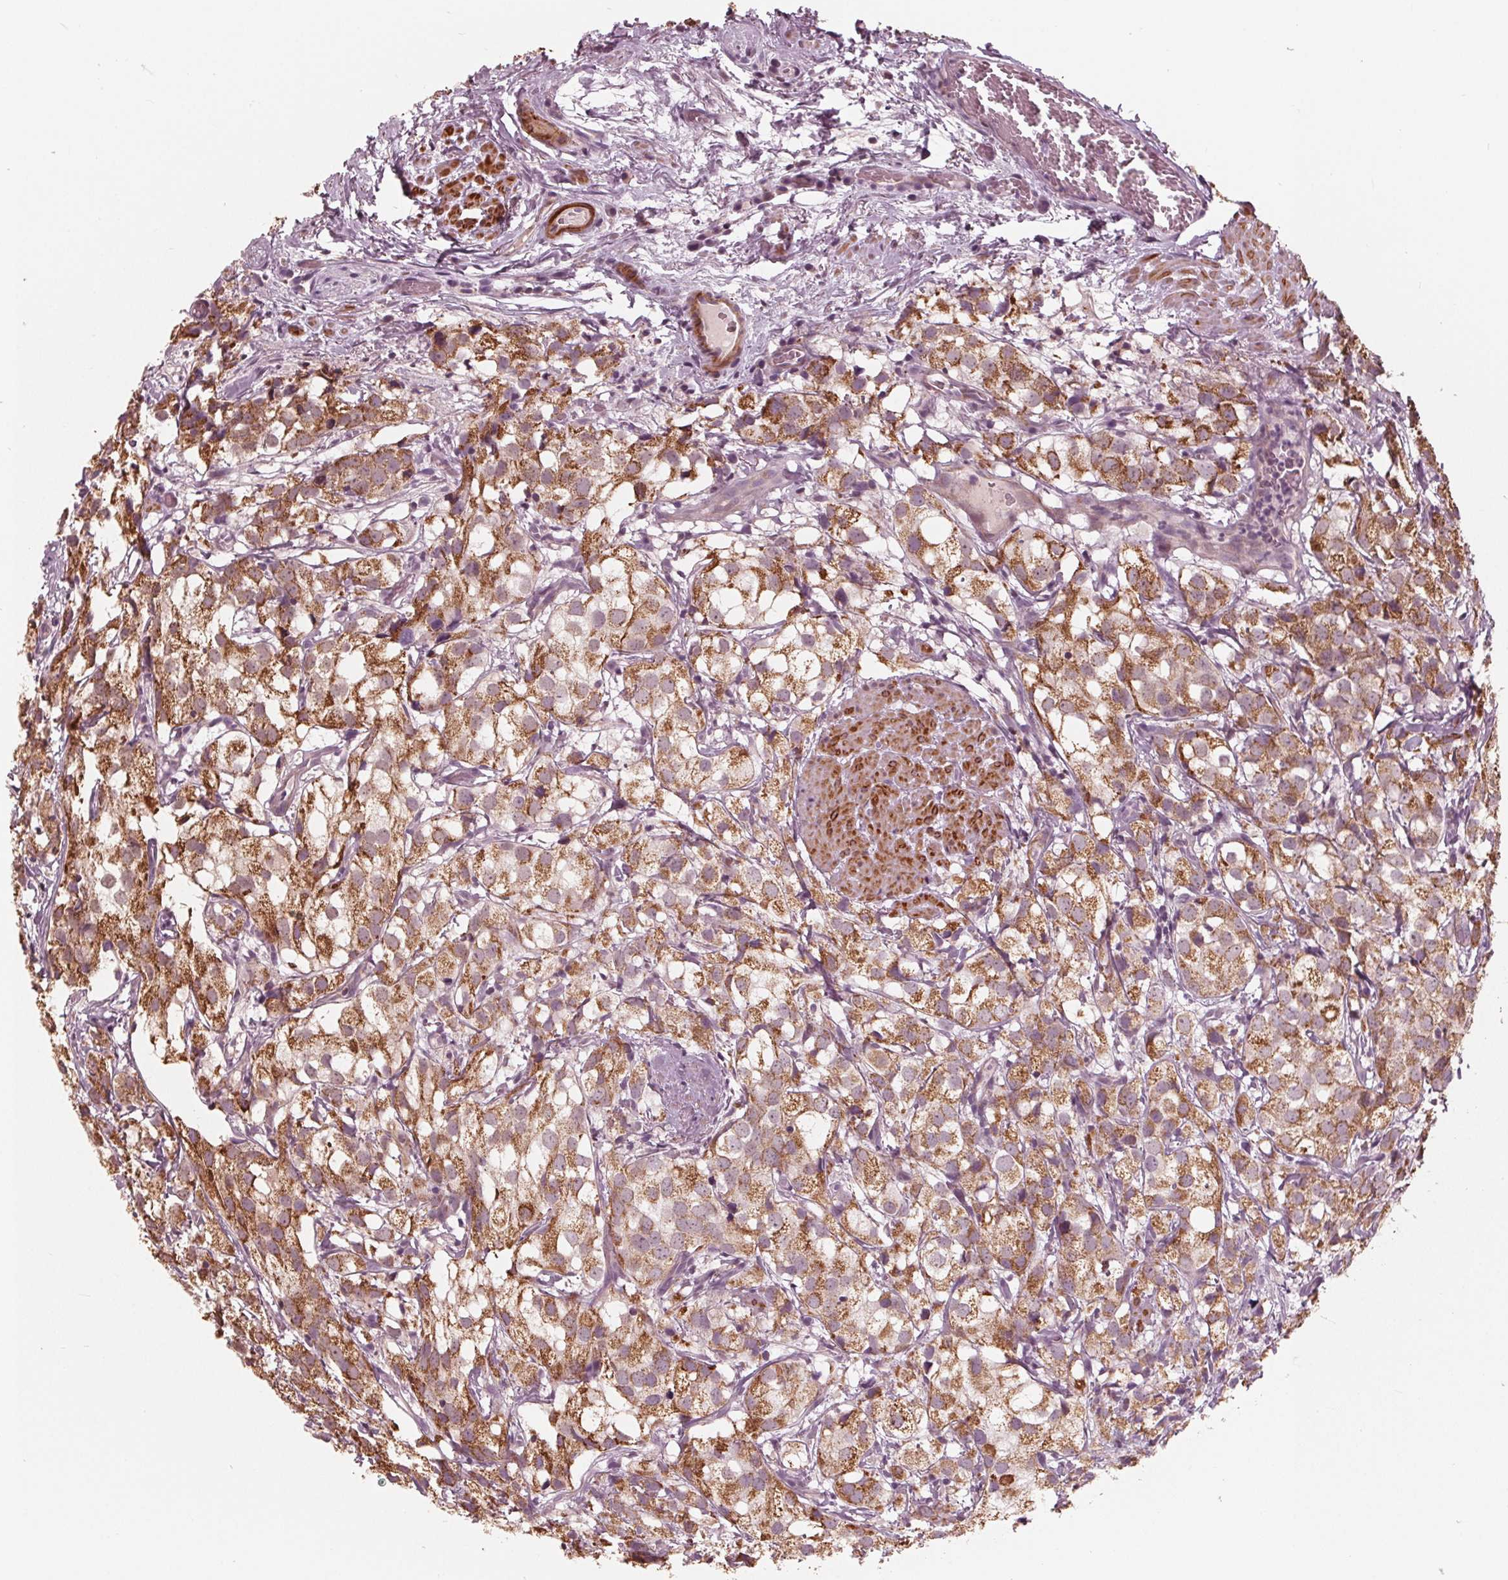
{"staining": {"intensity": "strong", "quantity": ">75%", "location": "cytoplasmic/membranous"}, "tissue": "prostate cancer", "cell_type": "Tumor cells", "image_type": "cancer", "snomed": [{"axis": "morphology", "description": "Adenocarcinoma, High grade"}, {"axis": "topography", "description": "Prostate"}], "caption": "IHC micrograph of prostate cancer stained for a protein (brown), which displays high levels of strong cytoplasmic/membranous staining in approximately >75% of tumor cells.", "gene": "DCAF4L2", "patient": {"sex": "male", "age": 86}}